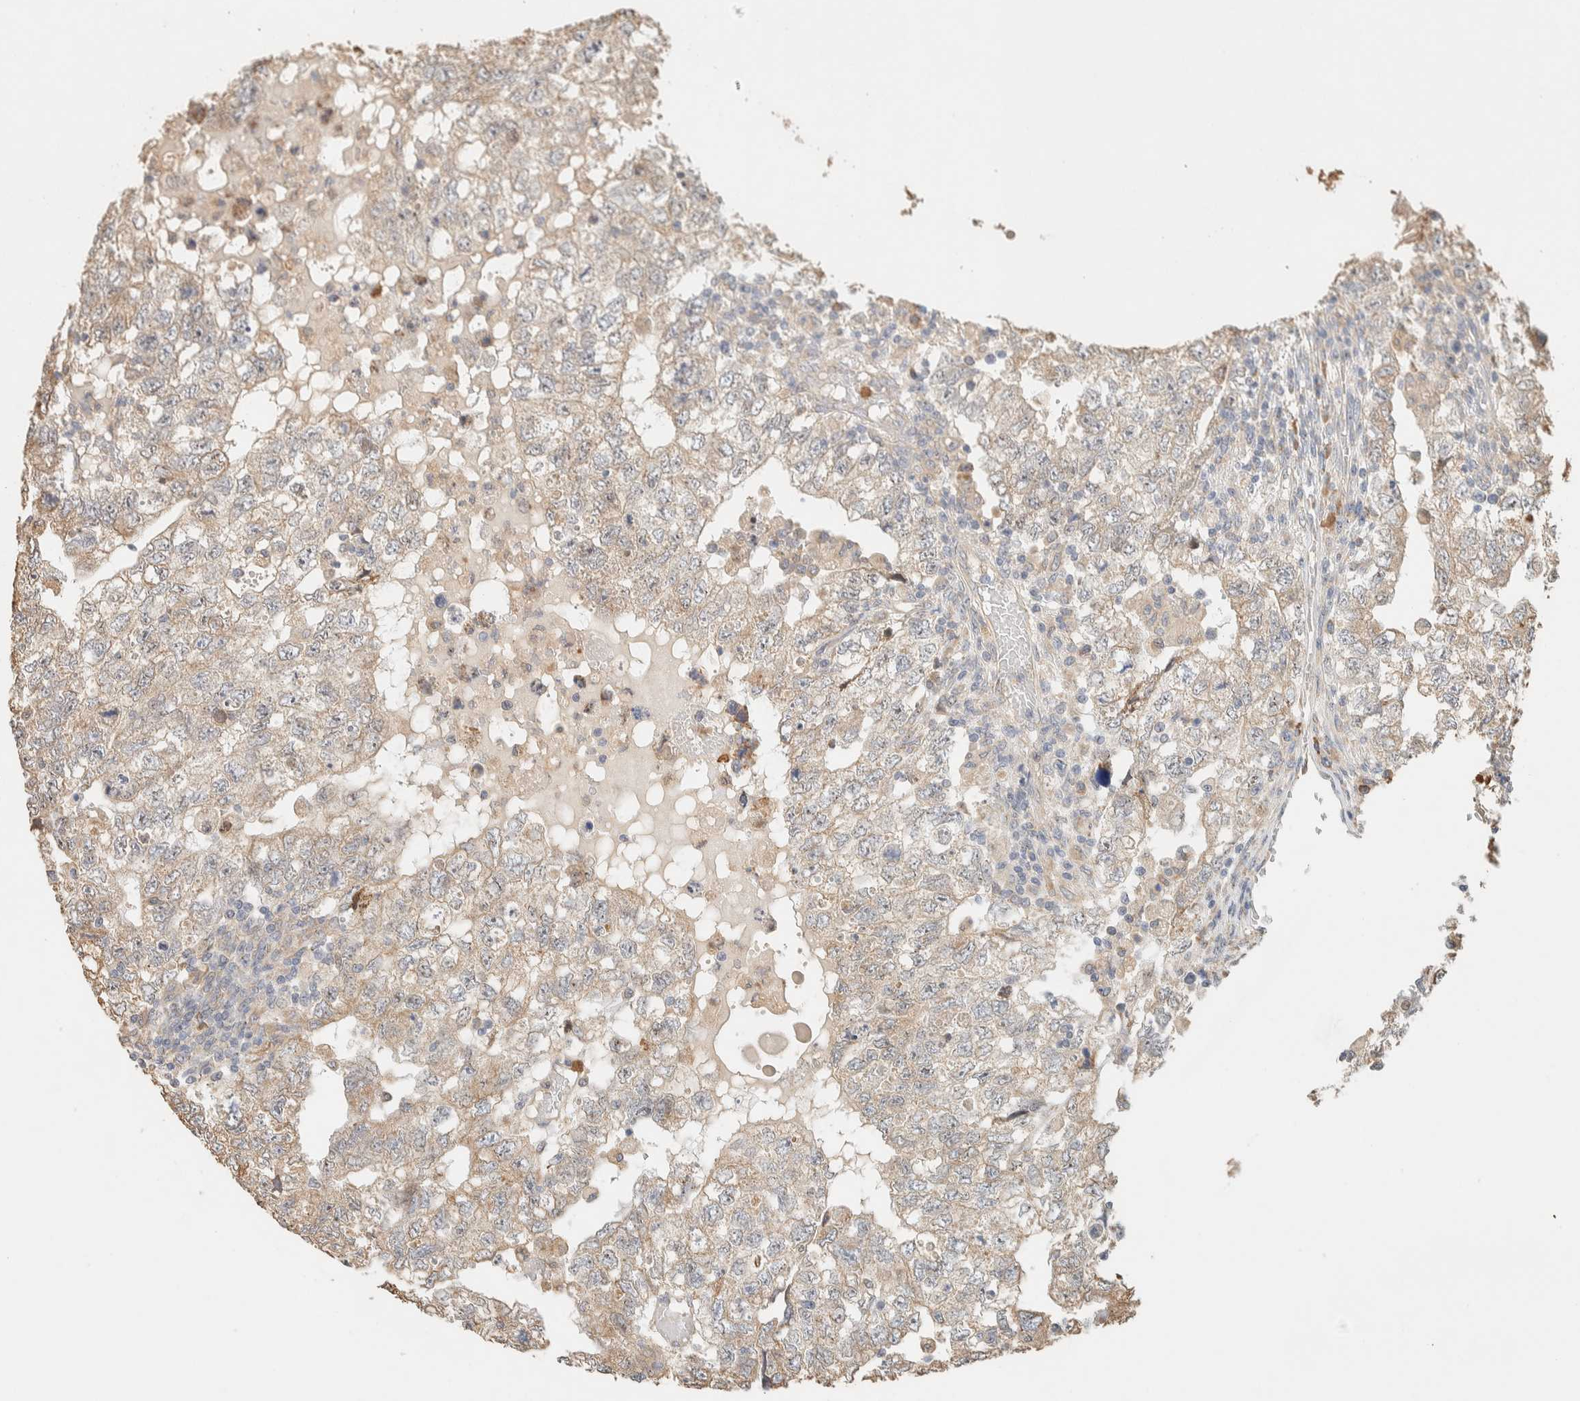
{"staining": {"intensity": "weak", "quantity": ">75%", "location": "cytoplasmic/membranous"}, "tissue": "testis cancer", "cell_type": "Tumor cells", "image_type": "cancer", "snomed": [{"axis": "morphology", "description": "Carcinoma, Embryonal, NOS"}, {"axis": "topography", "description": "Testis"}], "caption": "Protein analysis of testis cancer tissue demonstrates weak cytoplasmic/membranous expression in approximately >75% of tumor cells. (DAB (3,3'-diaminobenzidine) IHC, brown staining for protein, blue staining for nuclei).", "gene": "TTC3", "patient": {"sex": "male", "age": 36}}